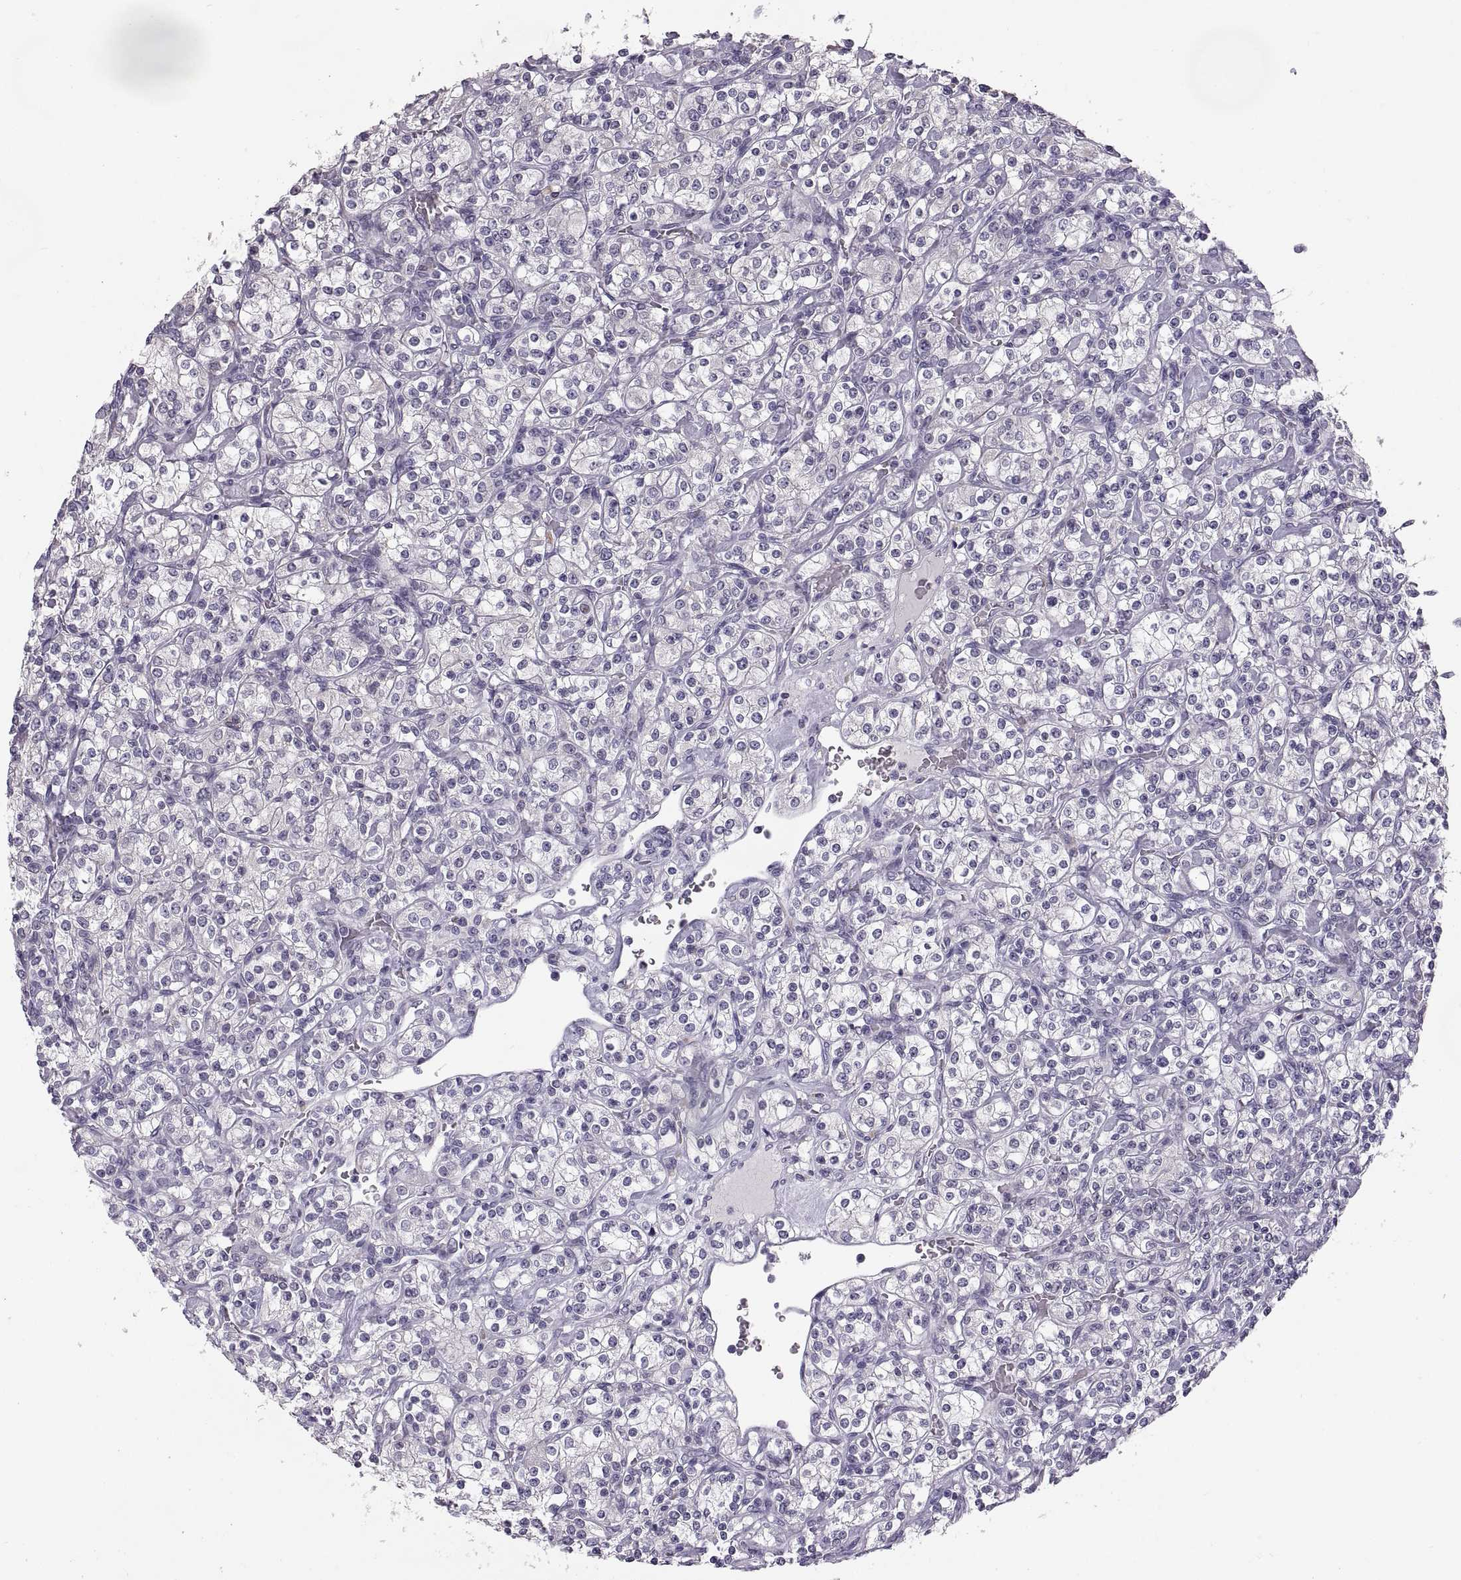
{"staining": {"intensity": "negative", "quantity": "none", "location": "none"}, "tissue": "renal cancer", "cell_type": "Tumor cells", "image_type": "cancer", "snomed": [{"axis": "morphology", "description": "Adenocarcinoma, NOS"}, {"axis": "topography", "description": "Kidney"}], "caption": "Human renal cancer (adenocarcinoma) stained for a protein using immunohistochemistry displays no positivity in tumor cells.", "gene": "MAGEB18", "patient": {"sex": "male", "age": 77}}